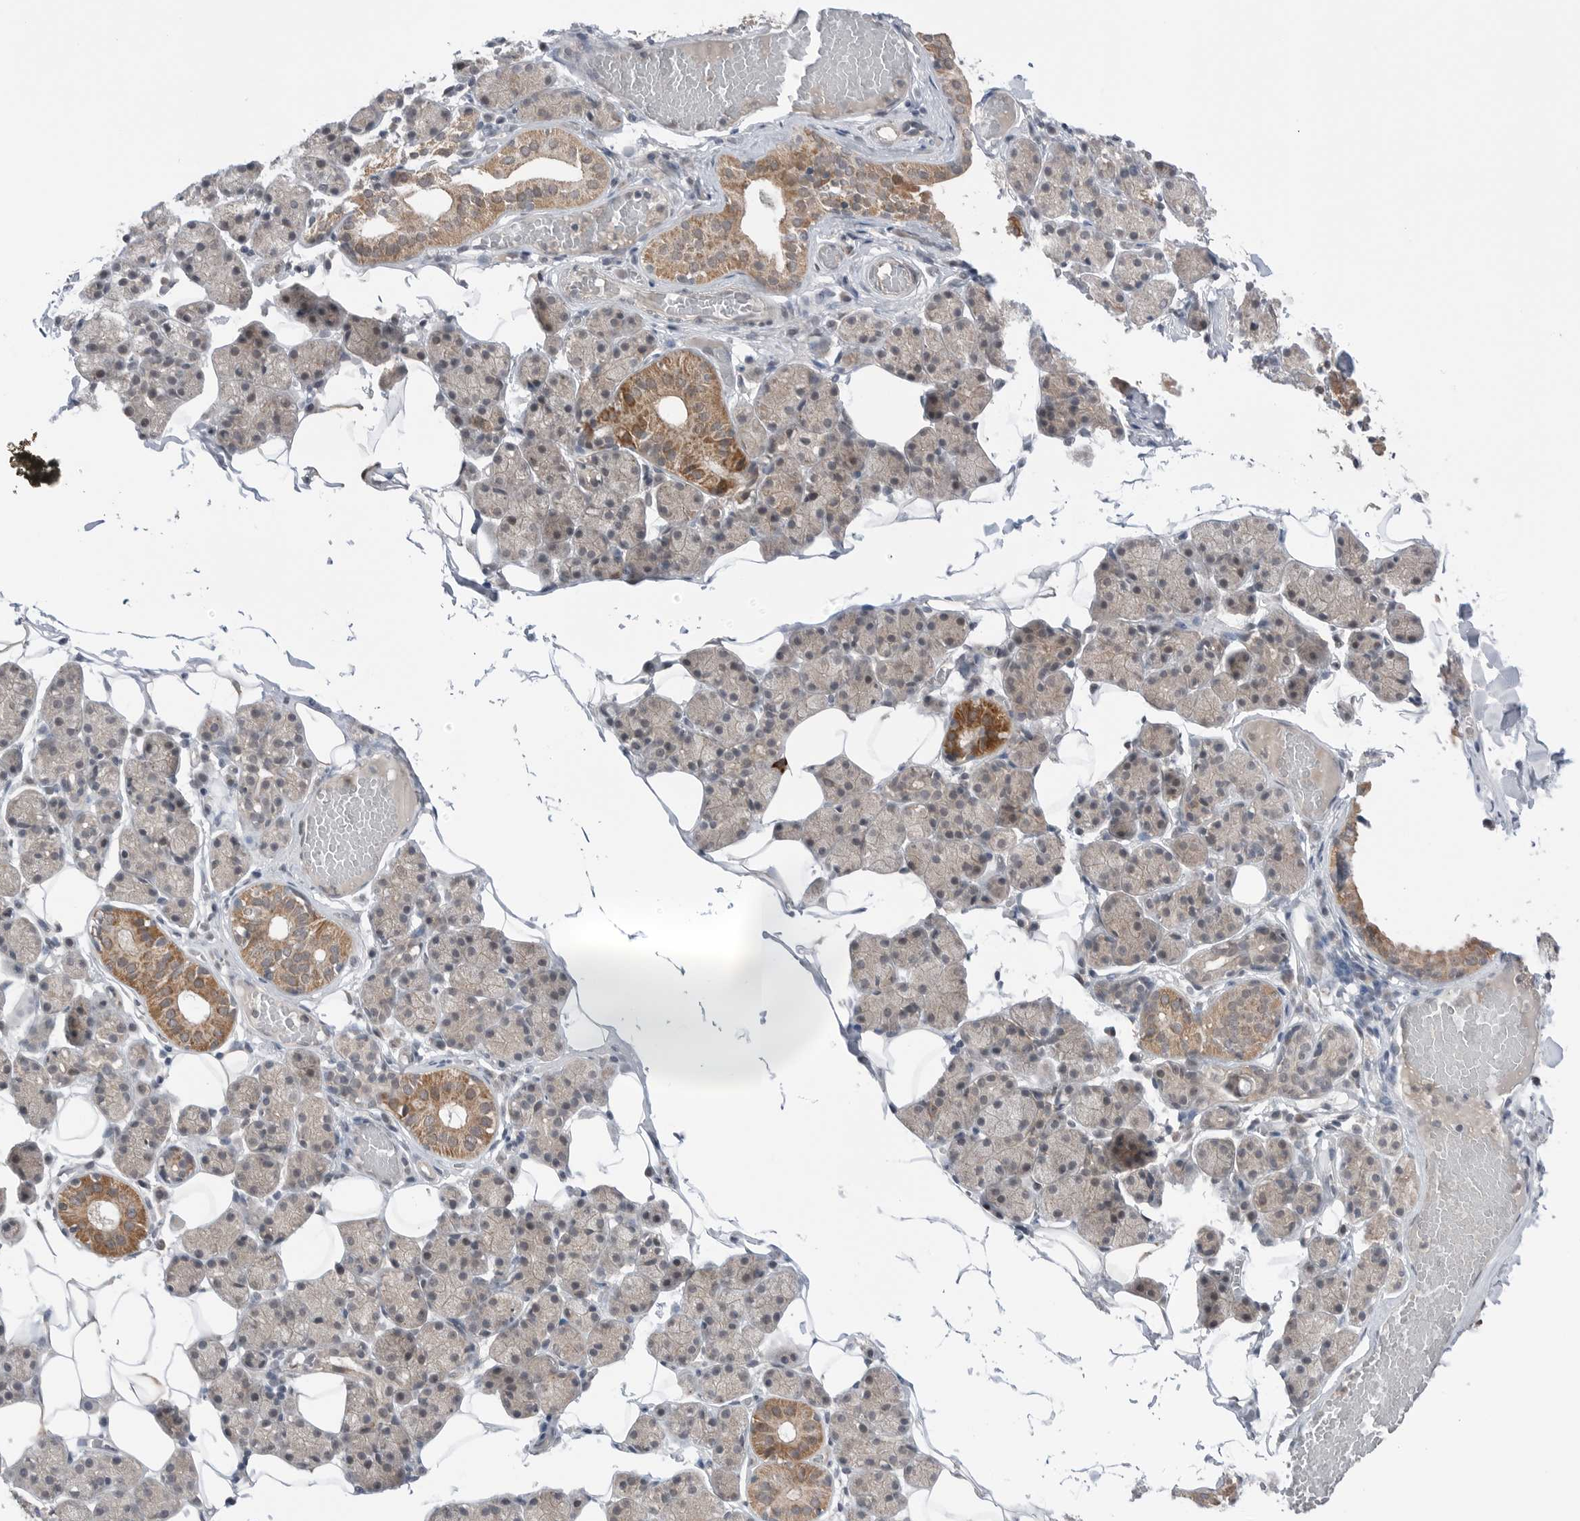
{"staining": {"intensity": "moderate", "quantity": "<25%", "location": "cytoplasmic/membranous"}, "tissue": "salivary gland", "cell_type": "Glandular cells", "image_type": "normal", "snomed": [{"axis": "morphology", "description": "Normal tissue, NOS"}, {"axis": "topography", "description": "Salivary gland"}], "caption": "Glandular cells demonstrate low levels of moderate cytoplasmic/membranous positivity in about <25% of cells in unremarkable salivary gland.", "gene": "NTAQ1", "patient": {"sex": "female", "age": 33}}